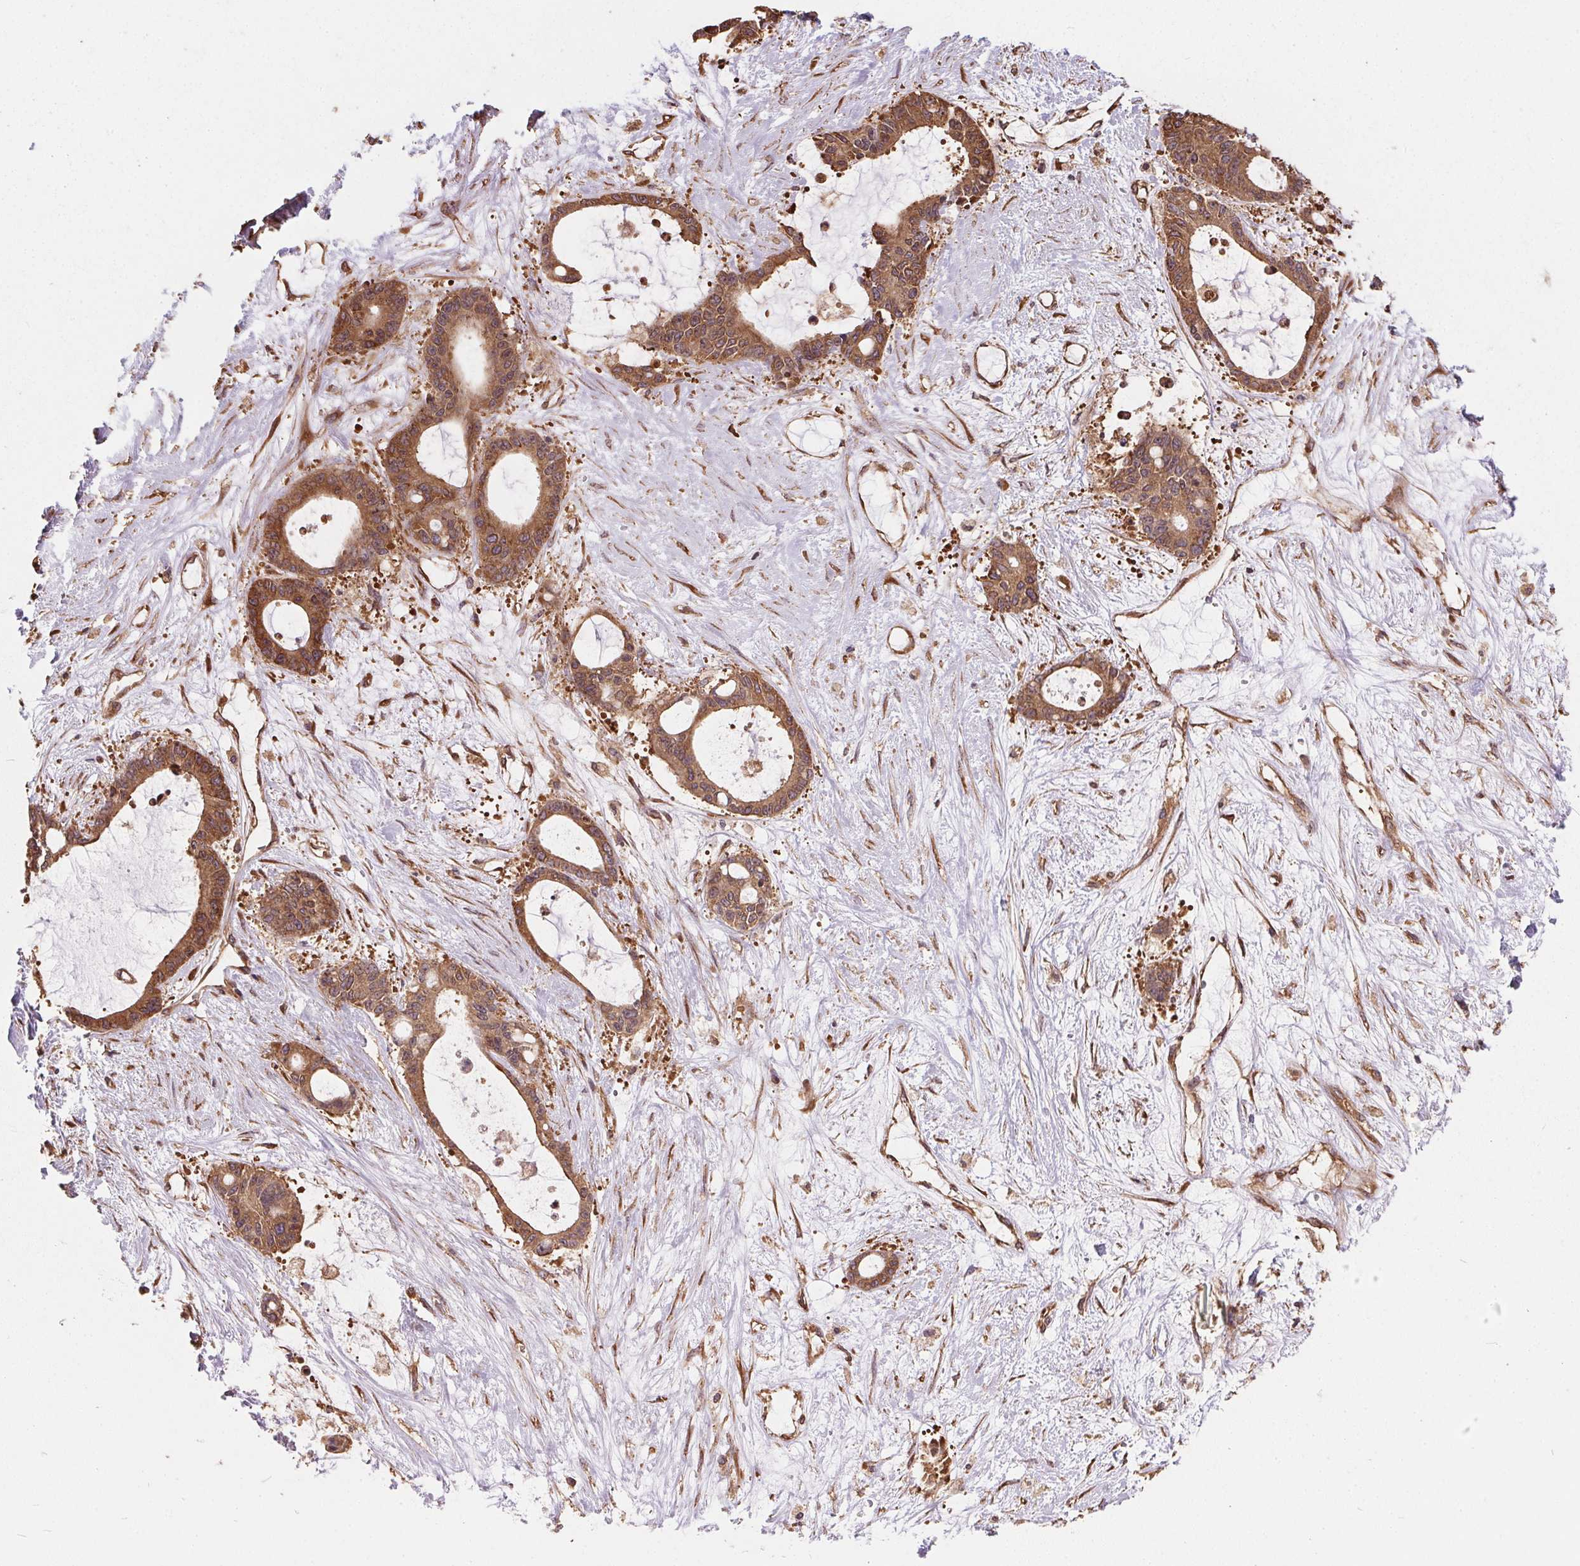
{"staining": {"intensity": "strong", "quantity": ">75%", "location": "cytoplasmic/membranous"}, "tissue": "liver cancer", "cell_type": "Tumor cells", "image_type": "cancer", "snomed": [{"axis": "morphology", "description": "Normal tissue, NOS"}, {"axis": "morphology", "description": "Cholangiocarcinoma"}, {"axis": "topography", "description": "Liver"}, {"axis": "topography", "description": "Peripheral nerve tissue"}], "caption": "Liver cancer stained for a protein (brown) shows strong cytoplasmic/membranous positive positivity in about >75% of tumor cells.", "gene": "EIF2S1", "patient": {"sex": "female", "age": 73}}